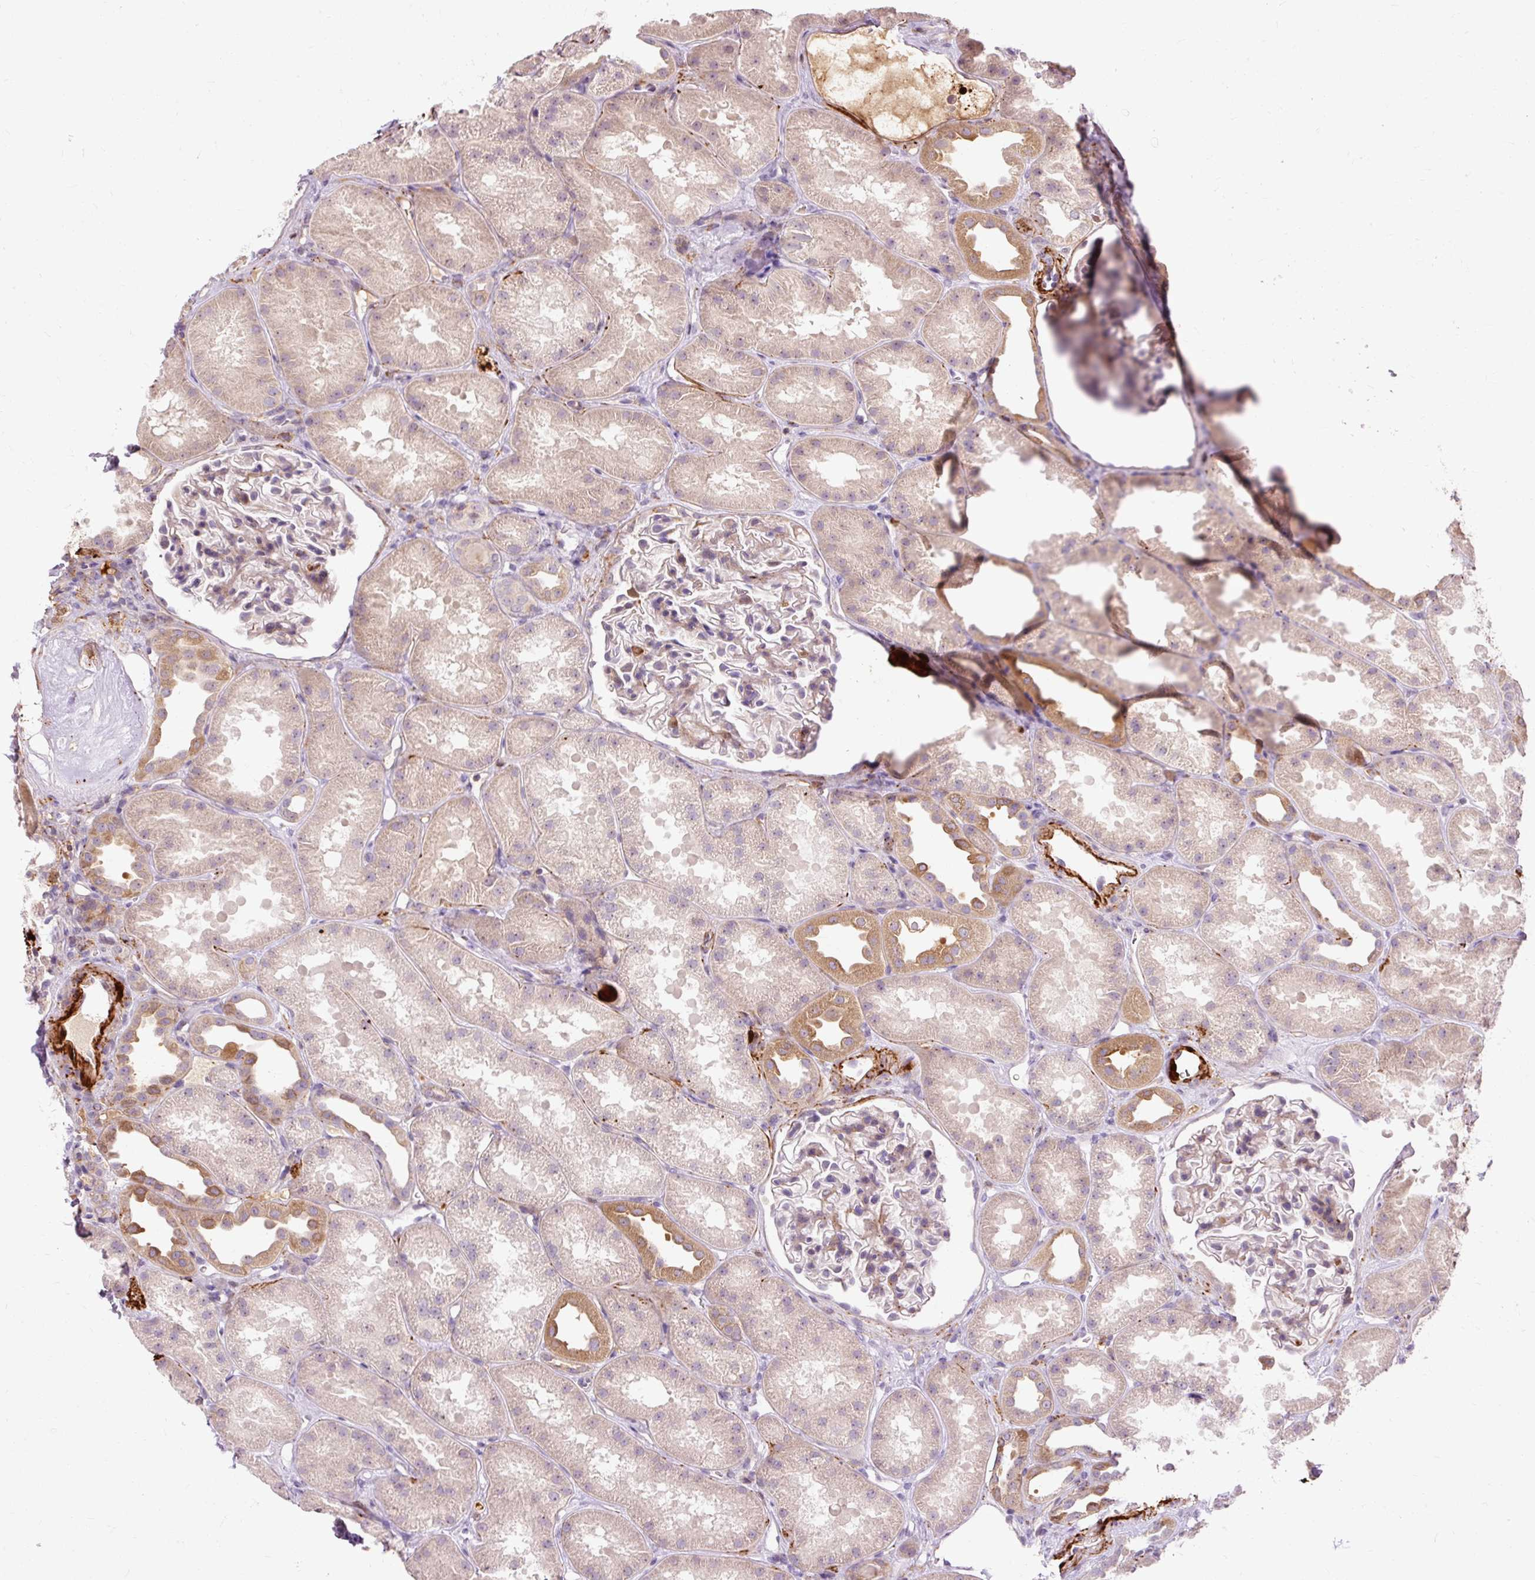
{"staining": {"intensity": "moderate", "quantity": "<25%", "location": "cytoplasmic/membranous"}, "tissue": "kidney", "cell_type": "Cells in glomeruli", "image_type": "normal", "snomed": [{"axis": "morphology", "description": "Normal tissue, NOS"}, {"axis": "topography", "description": "Kidney"}], "caption": "DAB immunohistochemical staining of unremarkable human kidney exhibits moderate cytoplasmic/membranous protein positivity in about <25% of cells in glomeruli. The protein is shown in brown color, while the nuclei are stained blue.", "gene": "CEBPZ", "patient": {"sex": "male", "age": 61}}